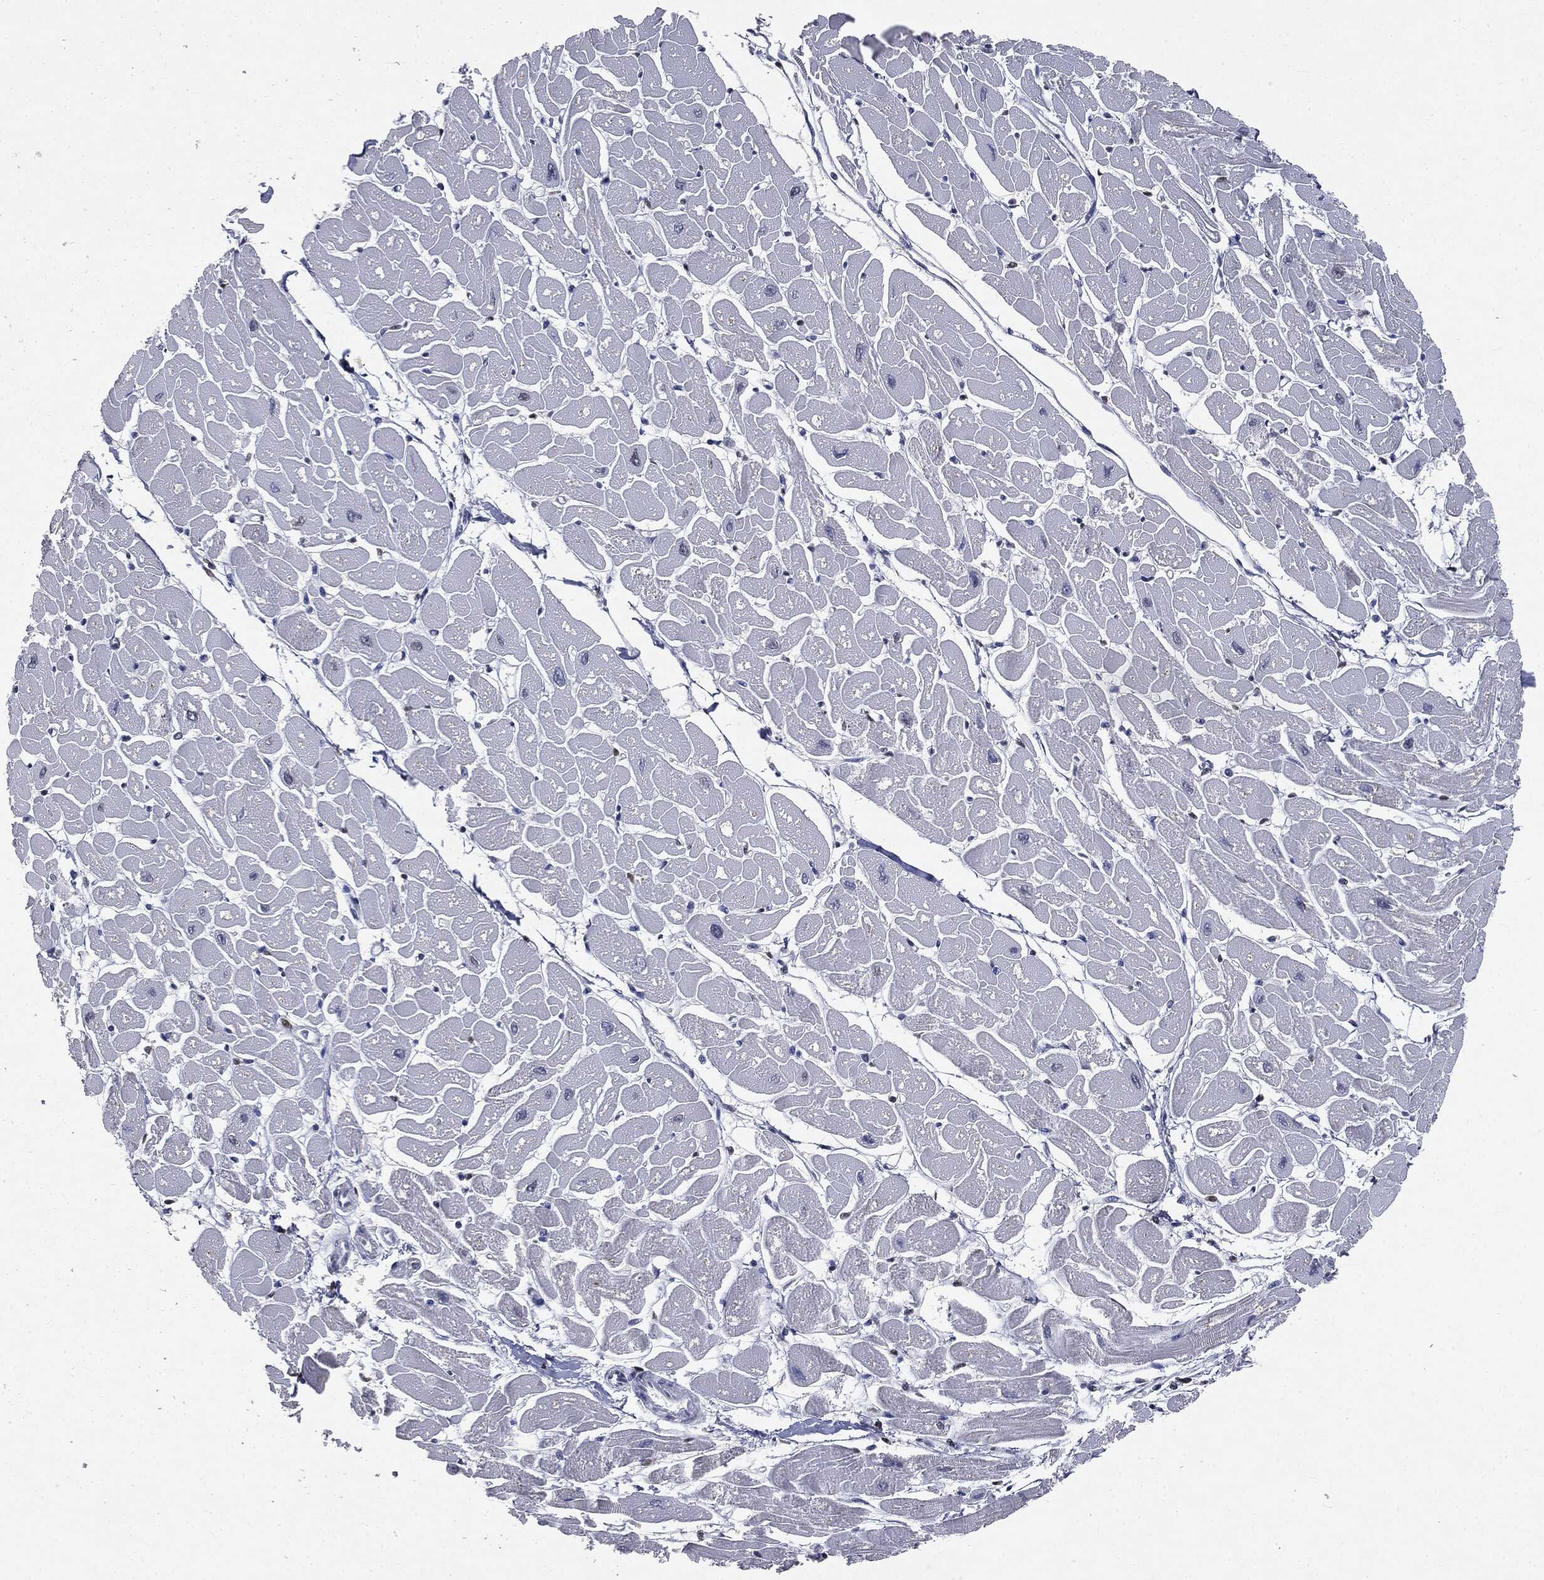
{"staining": {"intensity": "negative", "quantity": "none", "location": "none"}, "tissue": "heart muscle", "cell_type": "Cardiomyocytes", "image_type": "normal", "snomed": [{"axis": "morphology", "description": "Normal tissue, NOS"}, {"axis": "topography", "description": "Heart"}], "caption": "Immunohistochemistry (IHC) histopathology image of normal heart muscle: human heart muscle stained with DAB (3,3'-diaminobenzidine) reveals no significant protein positivity in cardiomyocytes. The staining was performed using DAB (3,3'-diaminobenzidine) to visualize the protein expression in brown, while the nuclei were stained in blue with hematoxylin (Magnification: 20x).", "gene": "CASD1", "patient": {"sex": "male", "age": 57}}